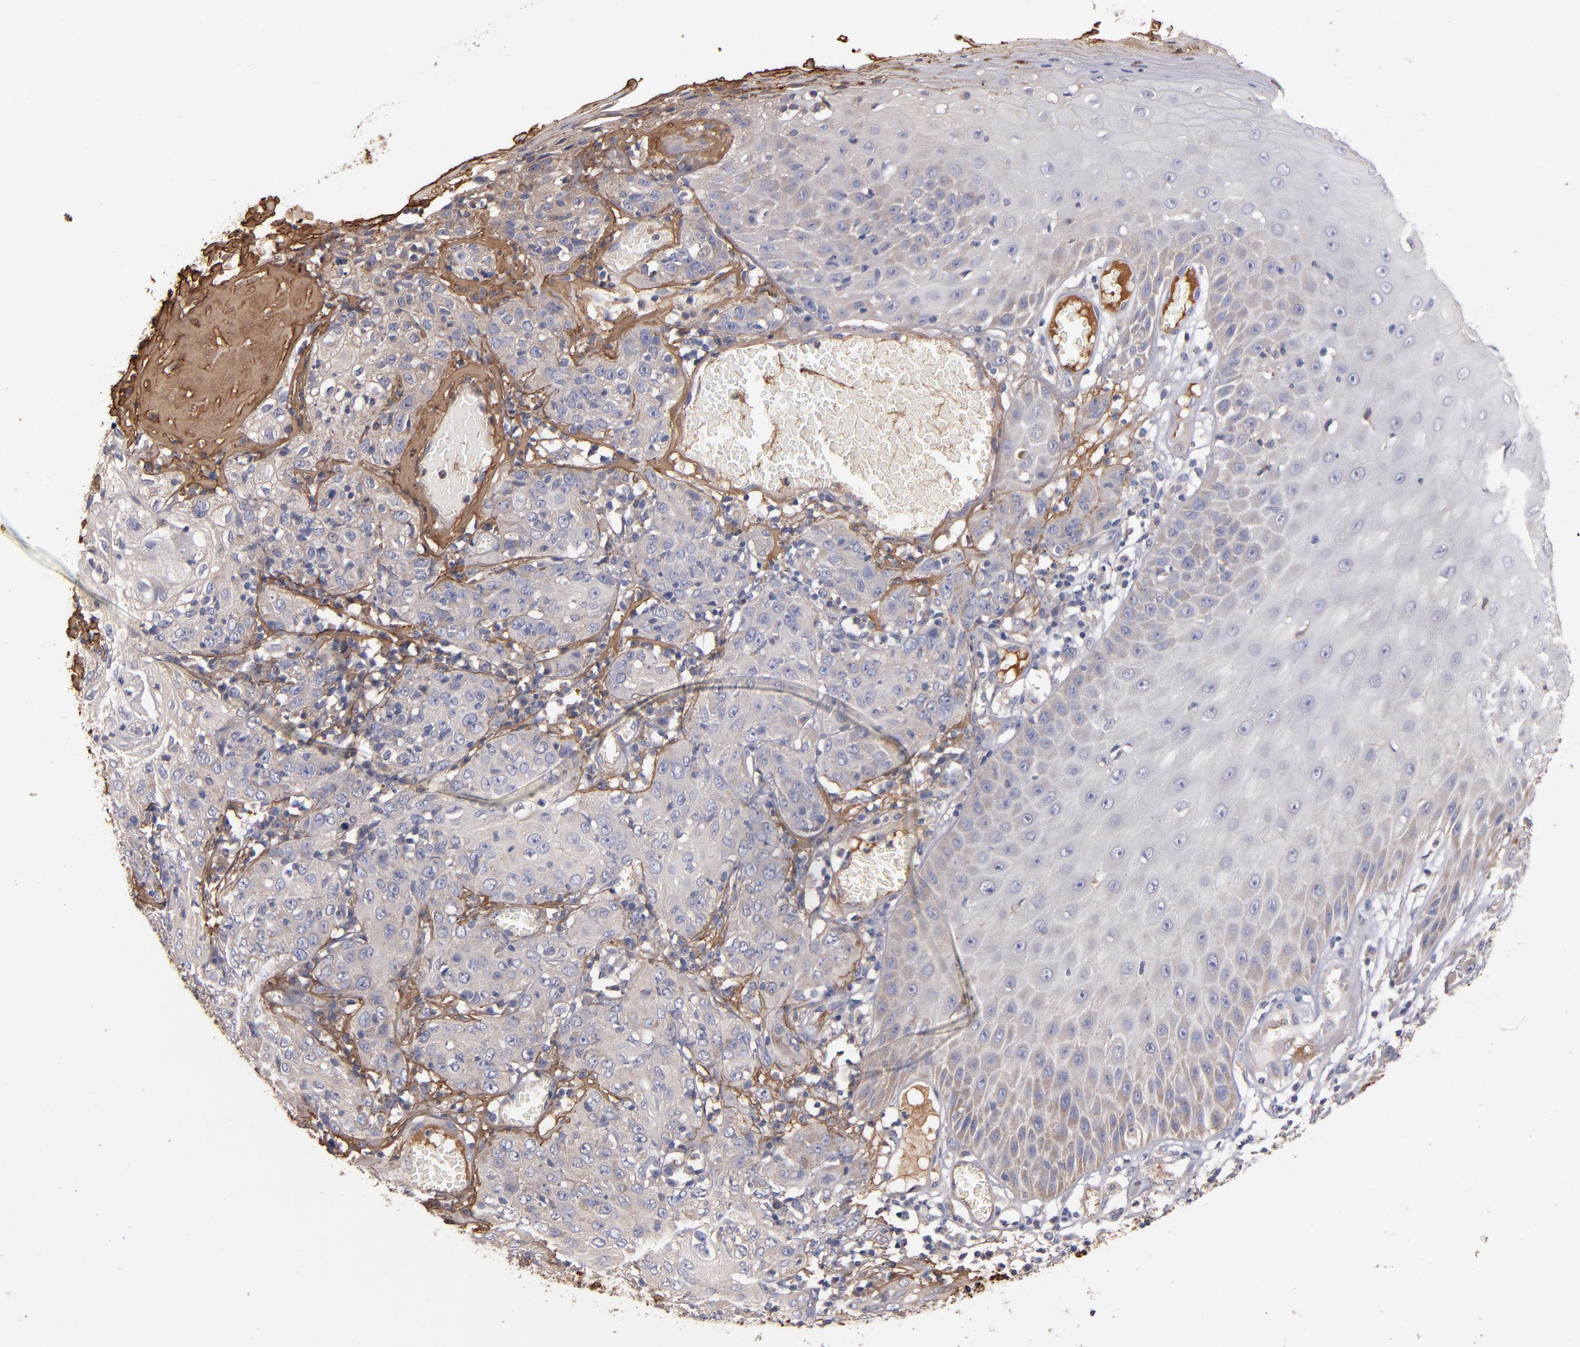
{"staining": {"intensity": "weak", "quantity": ">75%", "location": "cytoplasmic/membranous"}, "tissue": "skin cancer", "cell_type": "Tumor cells", "image_type": "cancer", "snomed": [{"axis": "morphology", "description": "Squamous cell carcinoma, NOS"}, {"axis": "topography", "description": "Skin"}], "caption": "Human squamous cell carcinoma (skin) stained with a protein marker demonstrates weak staining in tumor cells.", "gene": "DACT1", "patient": {"sex": "male", "age": 65}}